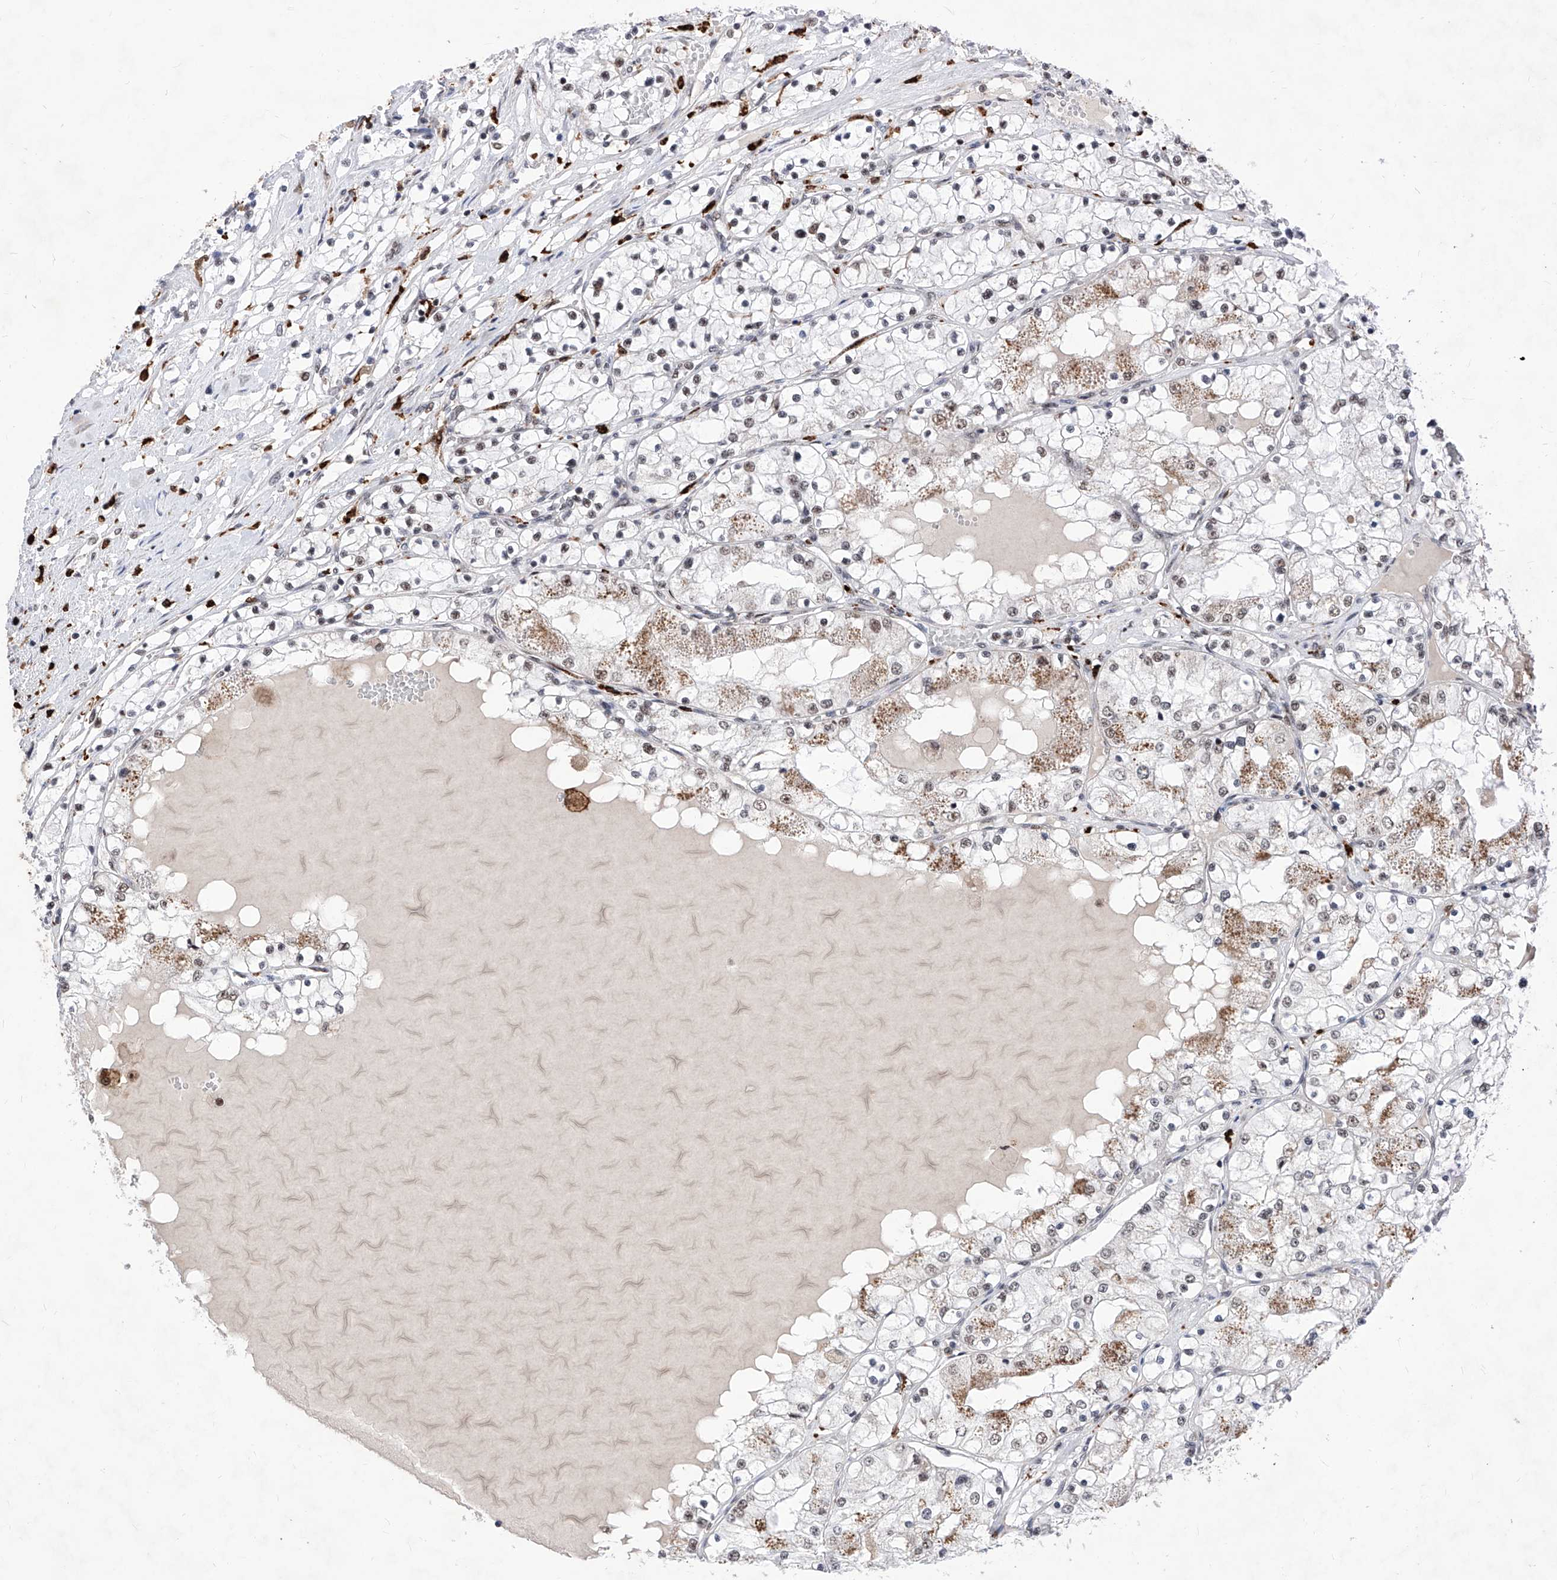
{"staining": {"intensity": "weak", "quantity": "25%-75%", "location": "nuclear"}, "tissue": "renal cancer", "cell_type": "Tumor cells", "image_type": "cancer", "snomed": [{"axis": "morphology", "description": "Normal tissue, NOS"}, {"axis": "morphology", "description": "Adenocarcinoma, NOS"}, {"axis": "topography", "description": "Kidney"}], "caption": "Brown immunohistochemical staining in adenocarcinoma (renal) displays weak nuclear positivity in about 25%-75% of tumor cells.", "gene": "PHF5A", "patient": {"sex": "male", "age": 68}}